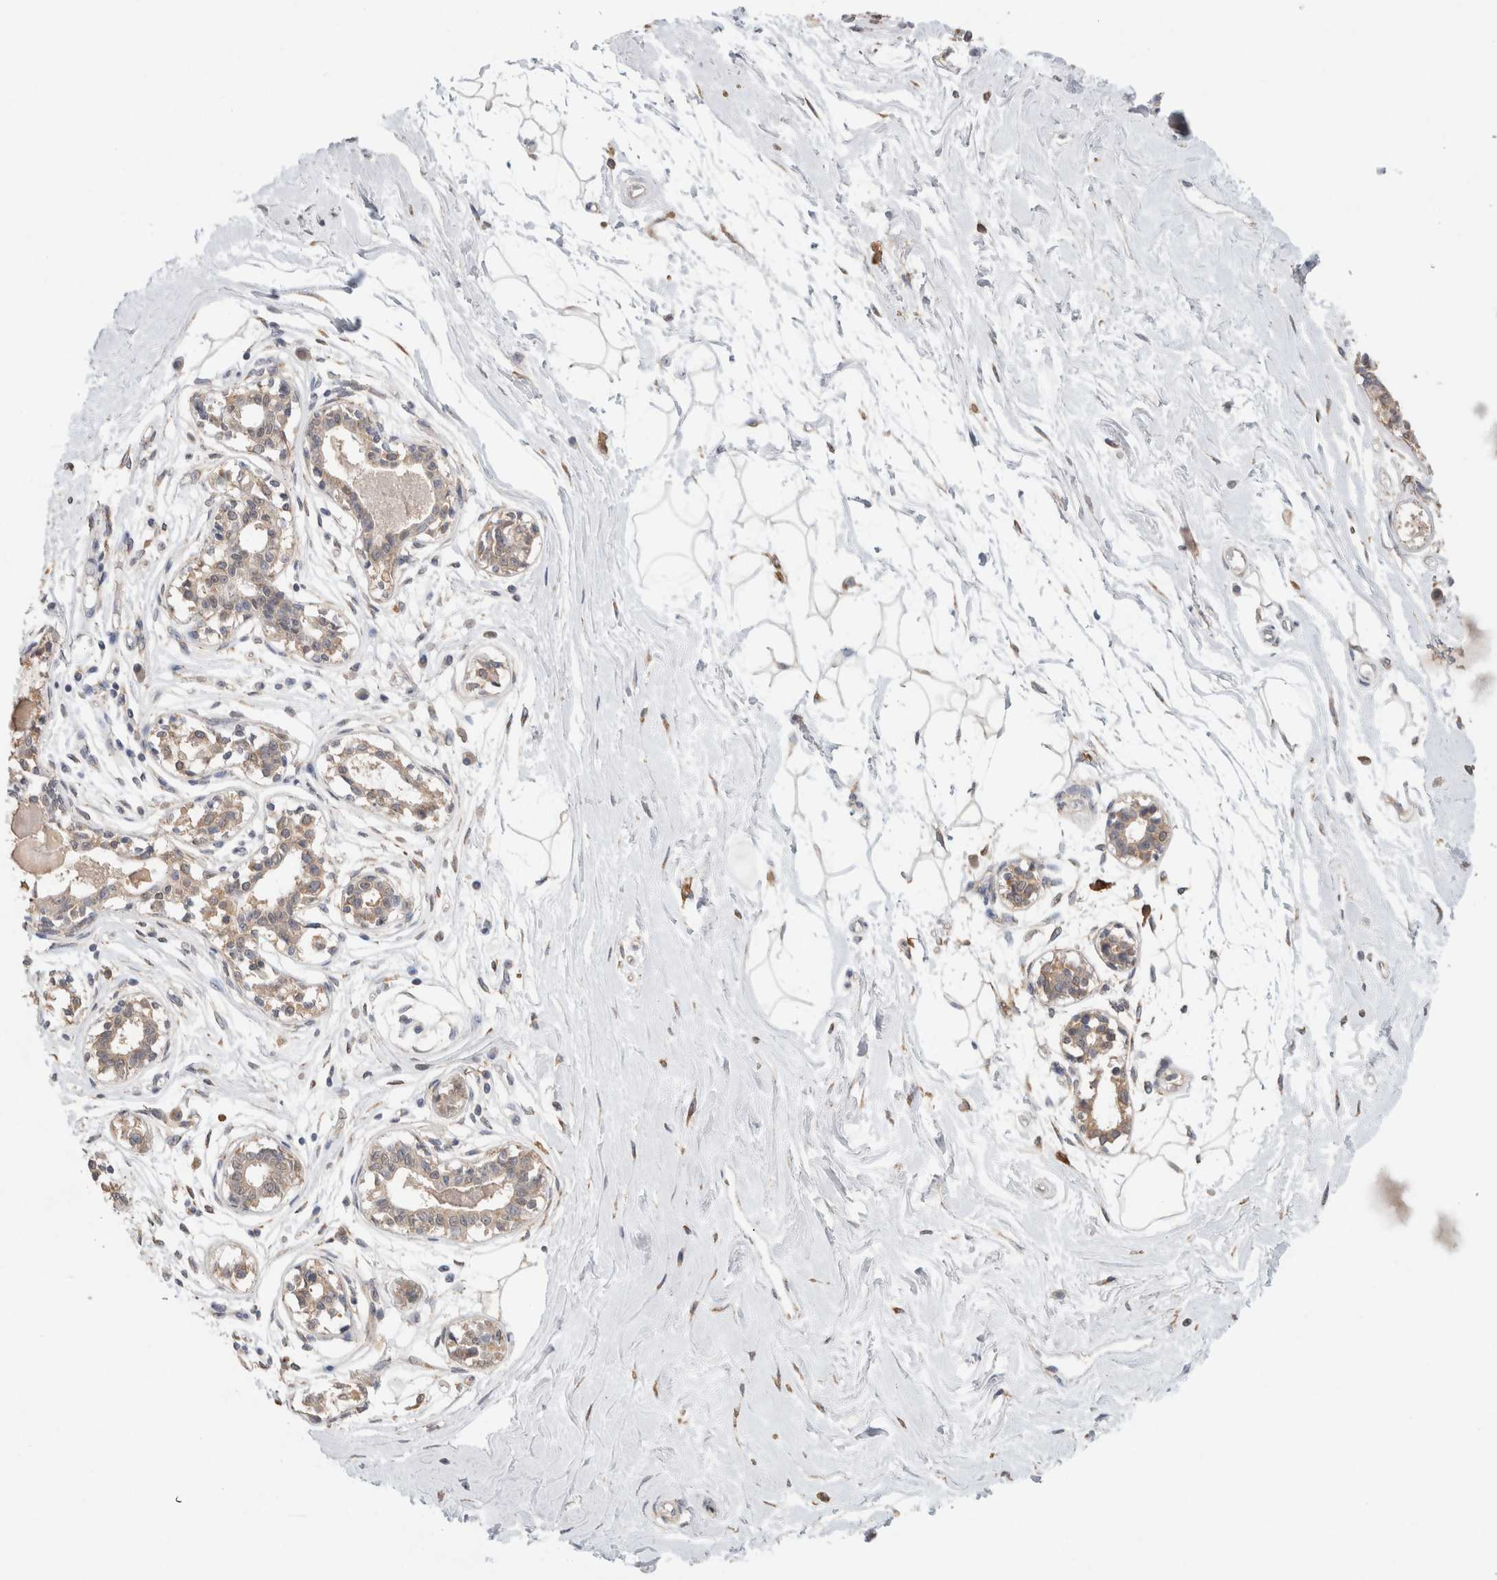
{"staining": {"intensity": "negative", "quantity": "none", "location": "none"}, "tissue": "breast", "cell_type": "Adipocytes", "image_type": "normal", "snomed": [{"axis": "morphology", "description": "Normal tissue, NOS"}, {"axis": "topography", "description": "Breast"}], "caption": "Adipocytes are negative for protein expression in normal human breast. (DAB (3,3'-diaminobenzidine) immunohistochemistry (IHC) with hematoxylin counter stain).", "gene": "RAB14", "patient": {"sex": "female", "age": 45}}